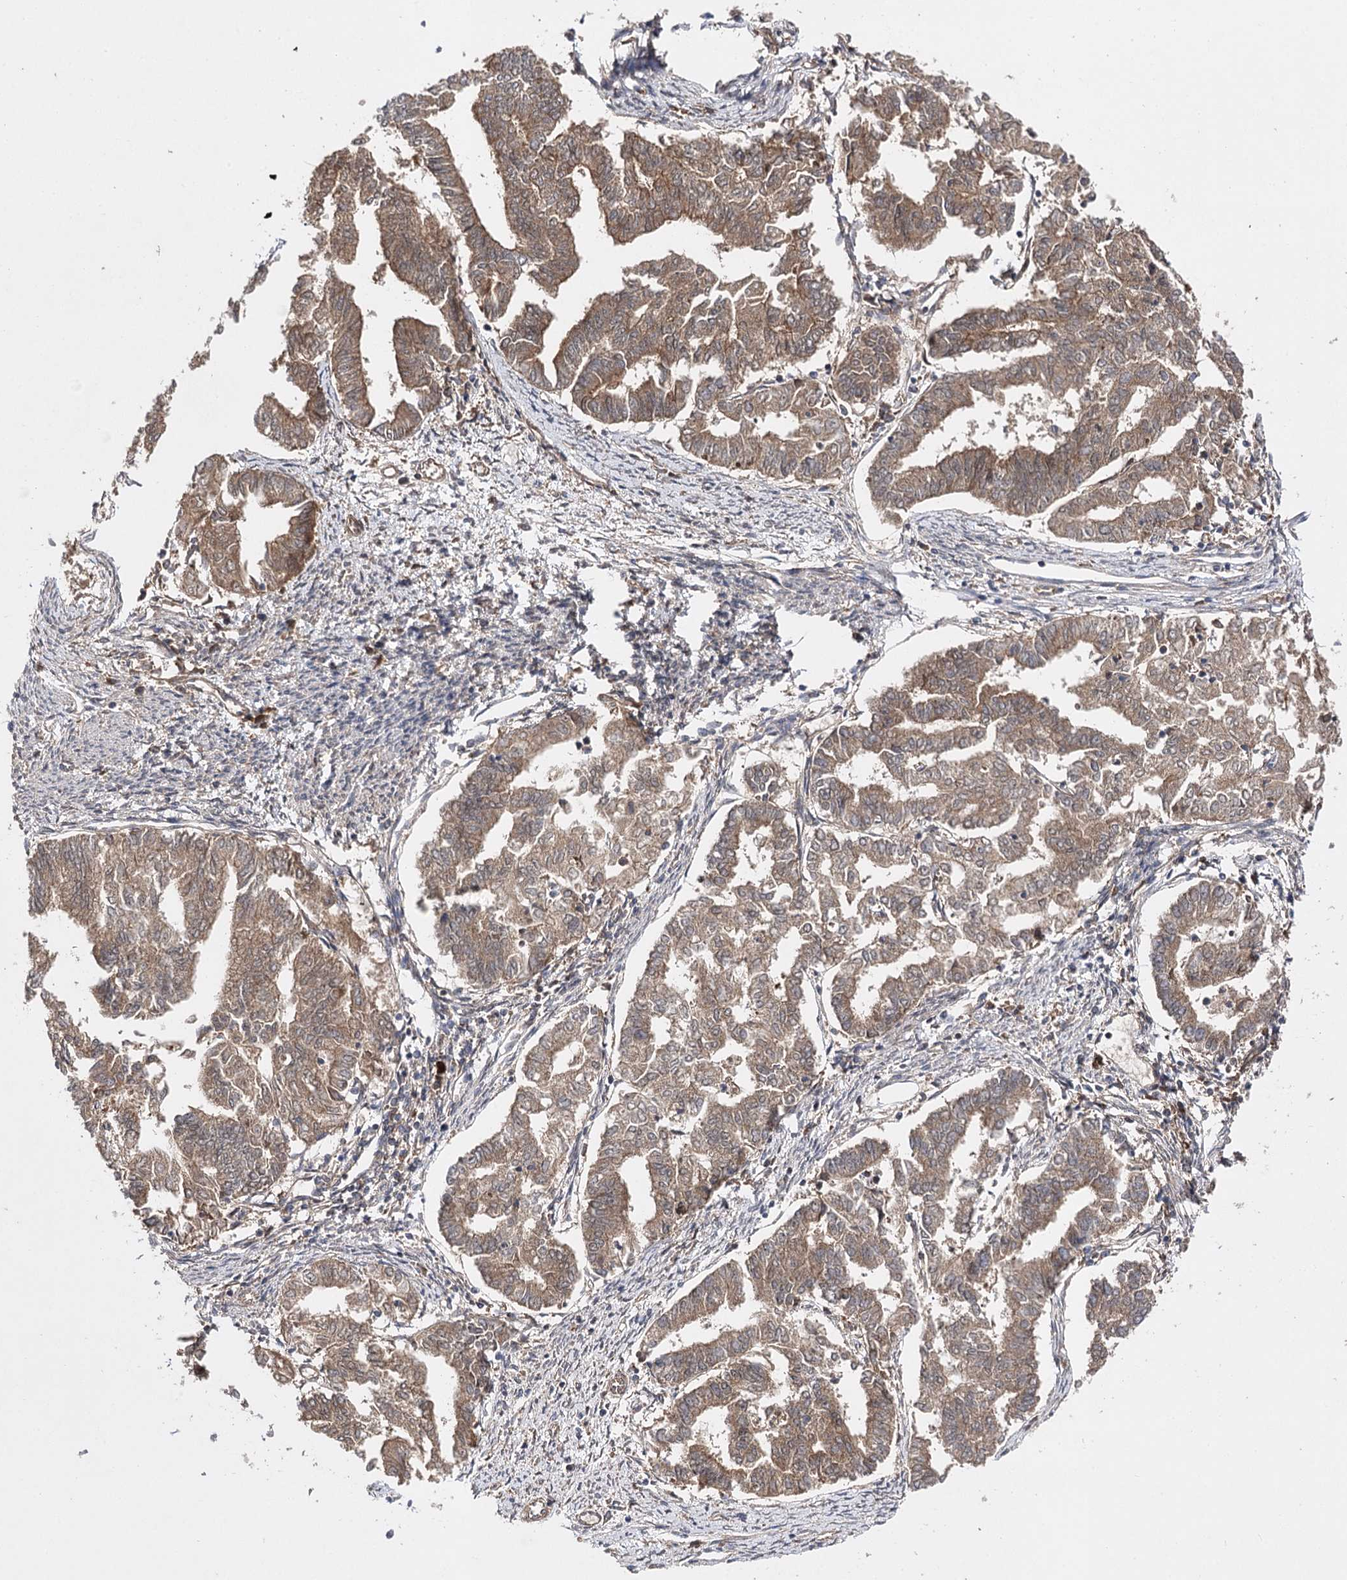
{"staining": {"intensity": "moderate", "quantity": ">75%", "location": "cytoplasmic/membranous"}, "tissue": "endometrial cancer", "cell_type": "Tumor cells", "image_type": "cancer", "snomed": [{"axis": "morphology", "description": "Adenocarcinoma, NOS"}, {"axis": "topography", "description": "Endometrium"}], "caption": "Tumor cells exhibit moderate cytoplasmic/membranous staining in about >75% of cells in endometrial adenocarcinoma. (DAB (3,3'-diaminobenzidine) = brown stain, brightfield microscopy at high magnification).", "gene": "BCR", "patient": {"sex": "female", "age": 79}}